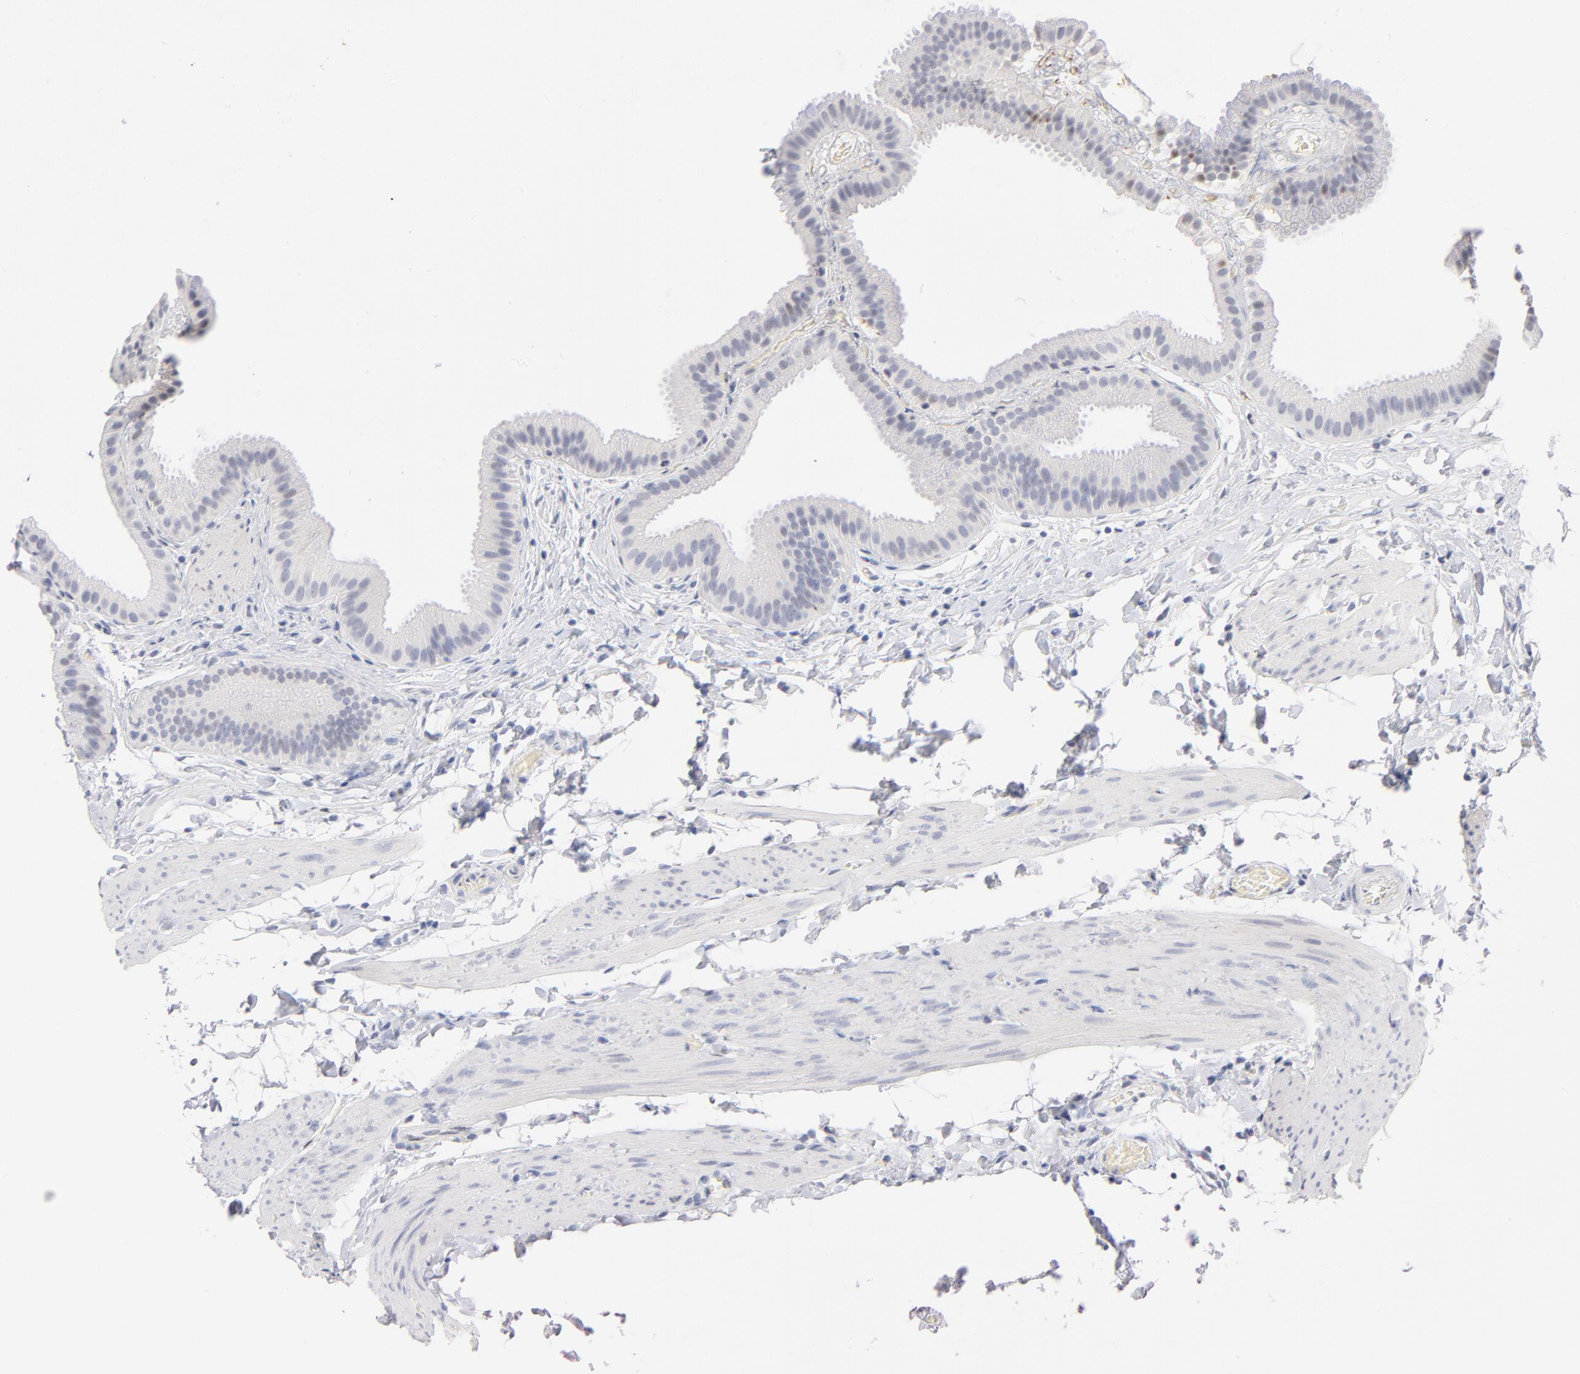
{"staining": {"intensity": "negative", "quantity": "none", "location": "none"}, "tissue": "gallbladder", "cell_type": "Glandular cells", "image_type": "normal", "snomed": [{"axis": "morphology", "description": "Normal tissue, NOS"}, {"axis": "topography", "description": "Gallbladder"}], "caption": "A high-resolution image shows immunohistochemistry (IHC) staining of unremarkable gallbladder, which exhibits no significant staining in glandular cells.", "gene": "KHNYN", "patient": {"sex": "female", "age": 63}}